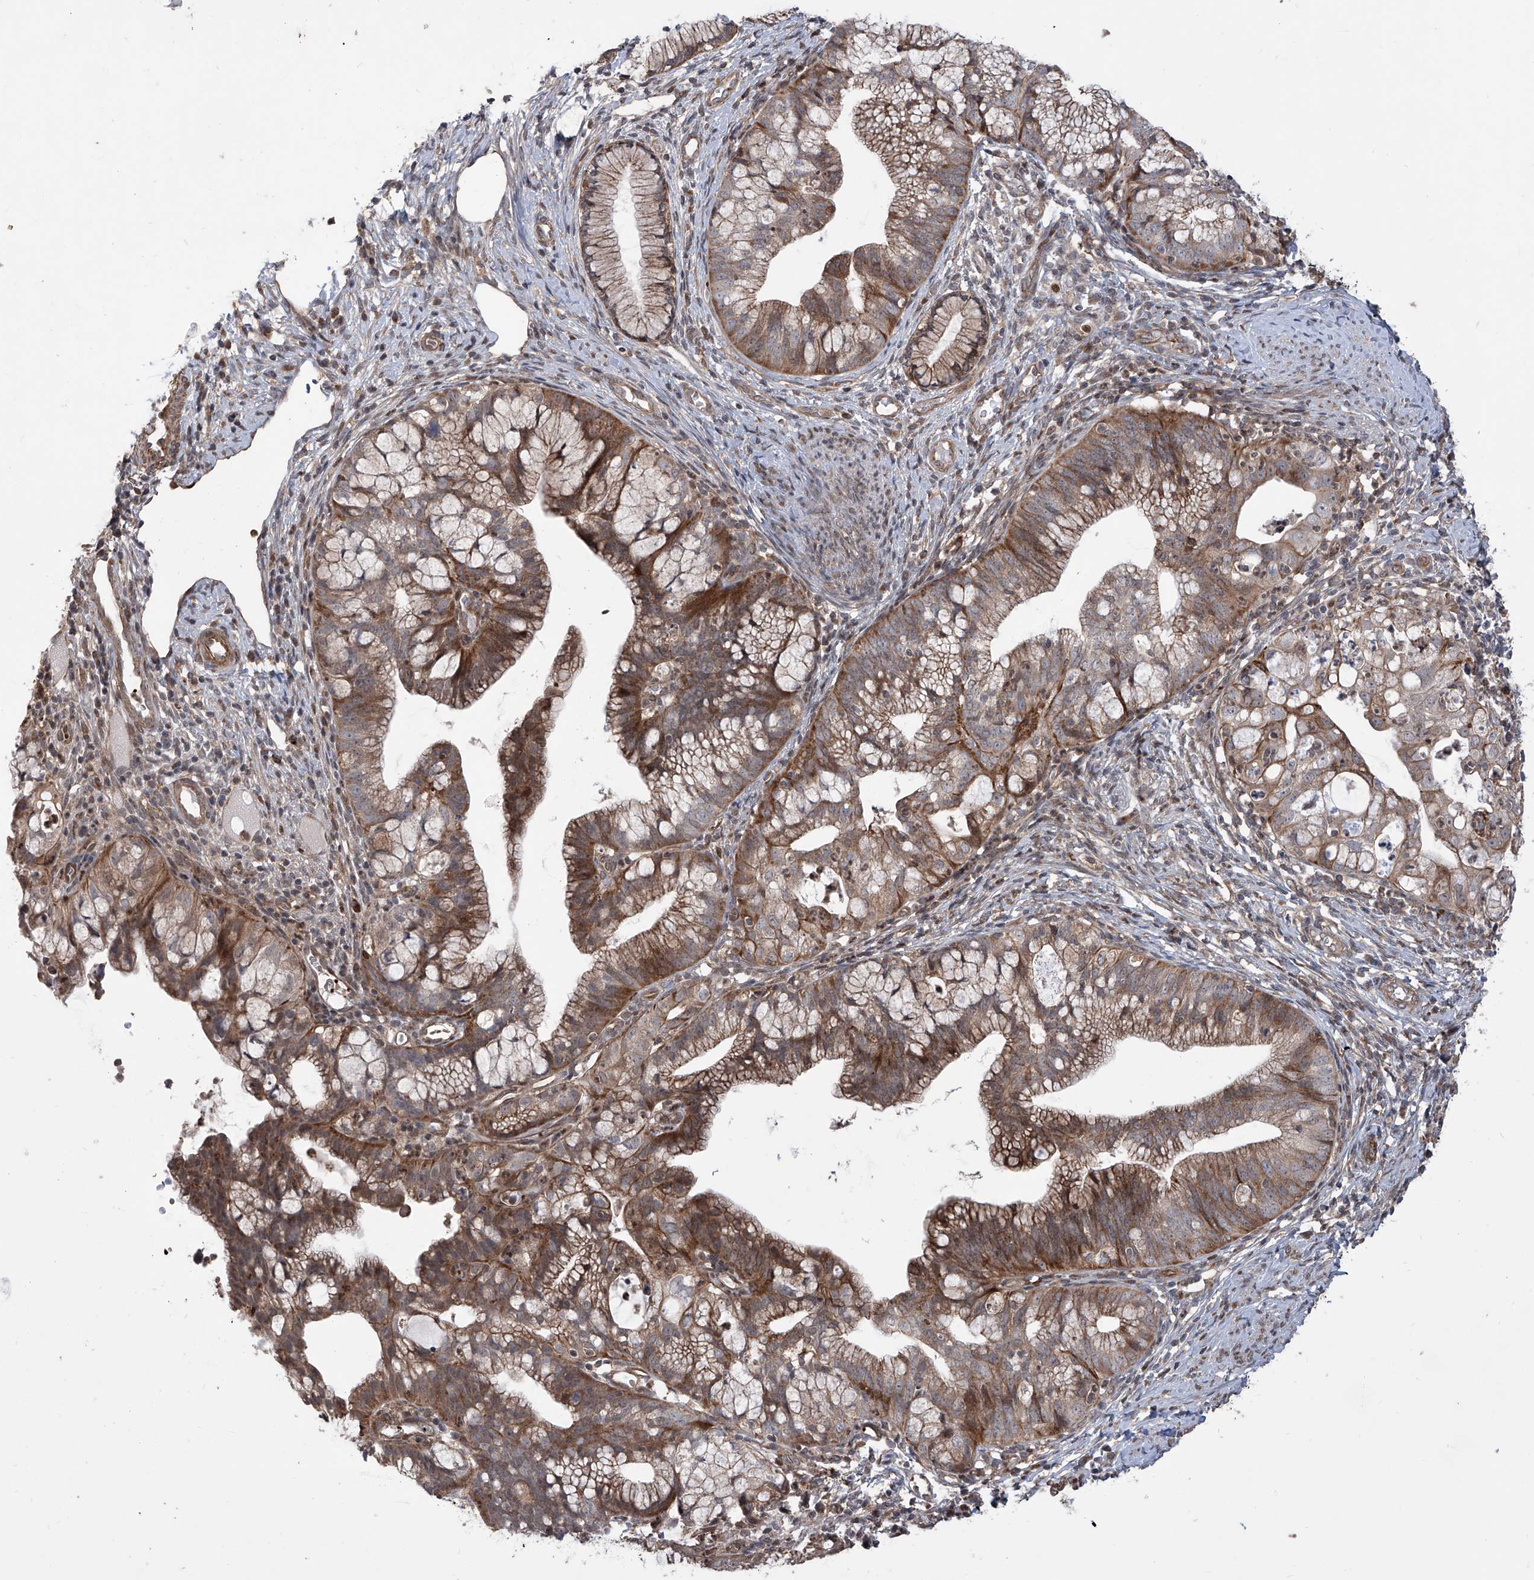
{"staining": {"intensity": "moderate", "quantity": ">75%", "location": "cytoplasmic/membranous"}, "tissue": "cervical cancer", "cell_type": "Tumor cells", "image_type": "cancer", "snomed": [{"axis": "morphology", "description": "Adenocarcinoma, NOS"}, {"axis": "topography", "description": "Cervix"}], "caption": "Adenocarcinoma (cervical) was stained to show a protein in brown. There is medium levels of moderate cytoplasmic/membranous expression in approximately >75% of tumor cells.", "gene": "APAF1", "patient": {"sex": "female", "age": 36}}